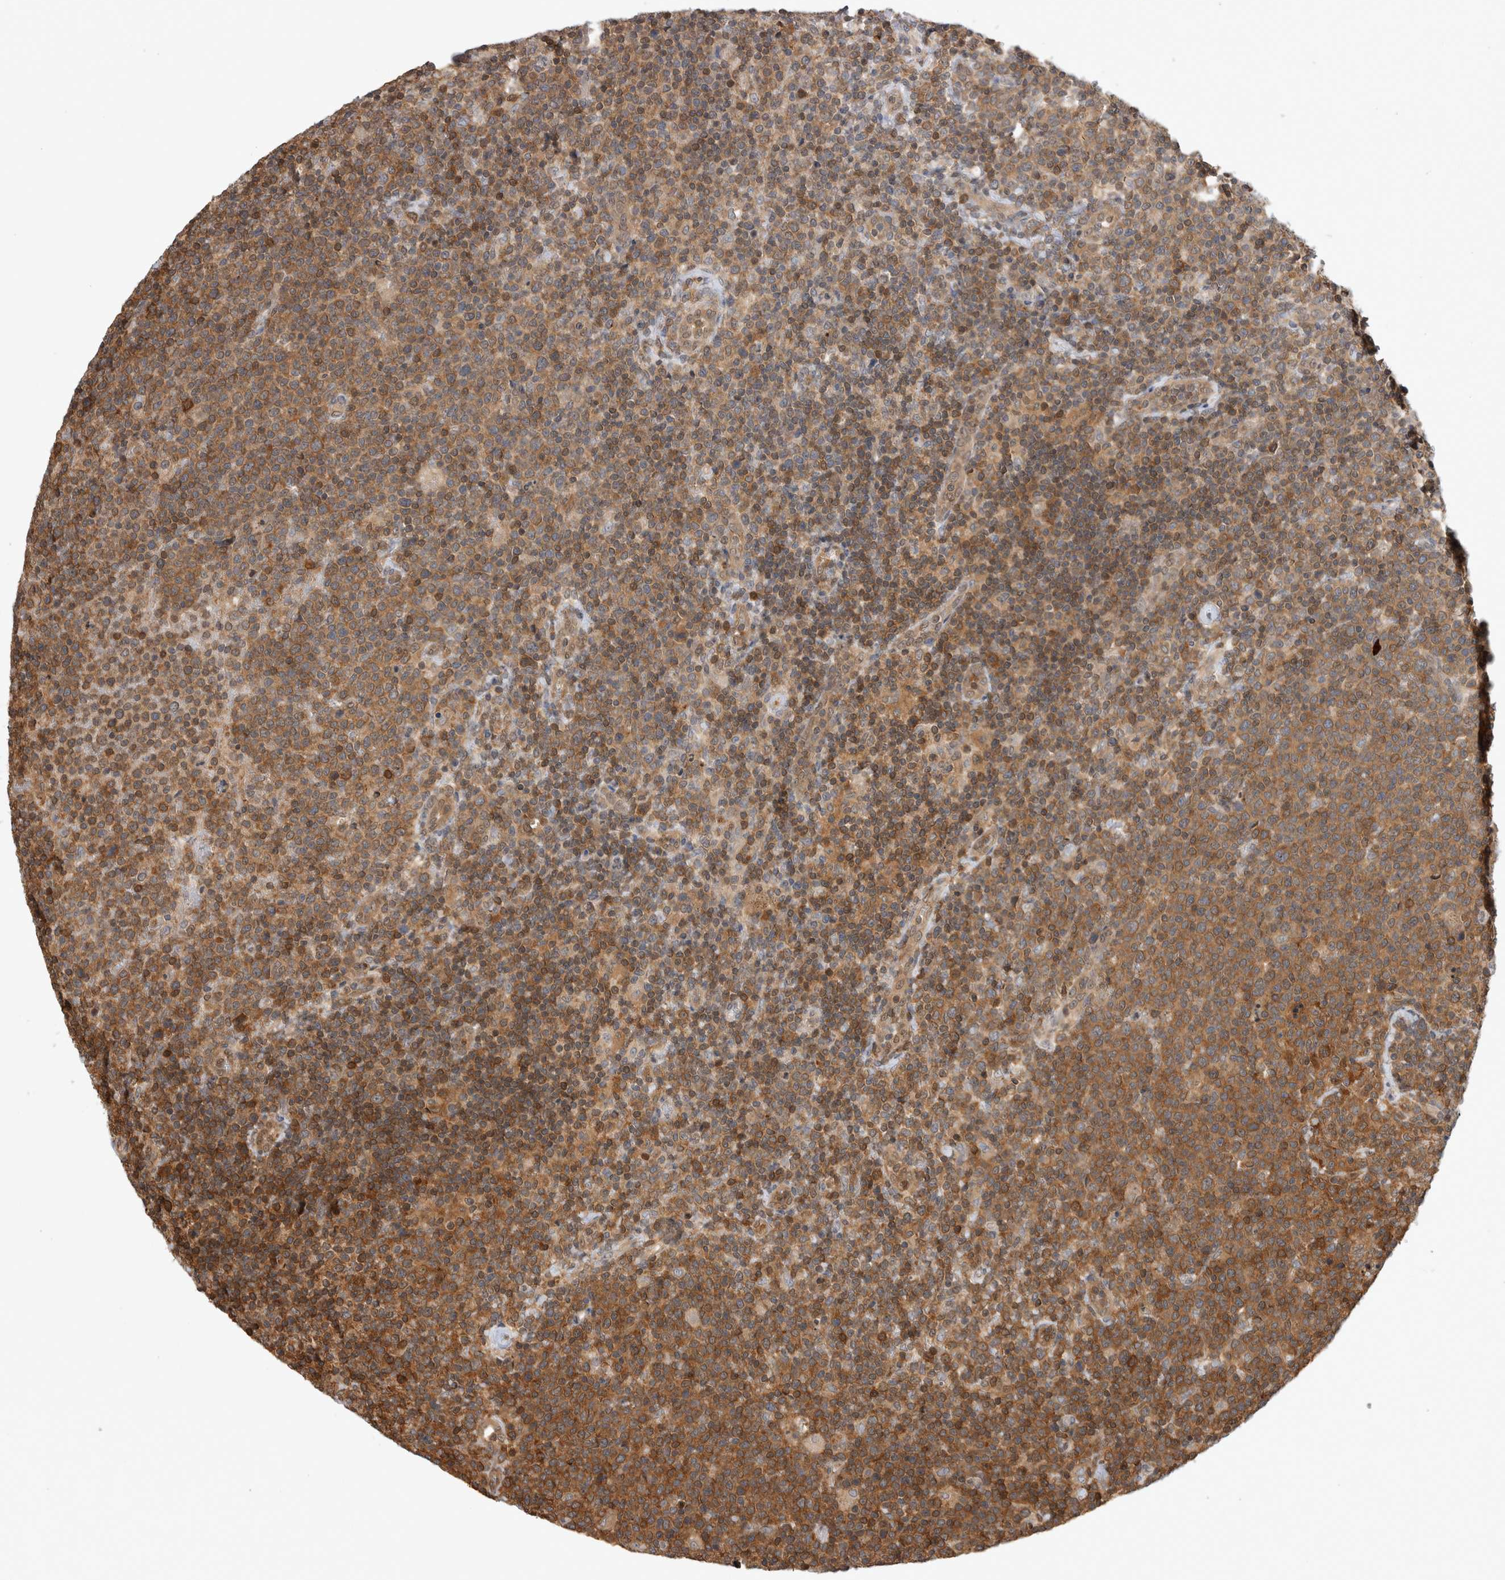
{"staining": {"intensity": "moderate", "quantity": ">75%", "location": "cytoplasmic/membranous"}, "tissue": "lymphoma", "cell_type": "Tumor cells", "image_type": "cancer", "snomed": [{"axis": "morphology", "description": "Malignant lymphoma, non-Hodgkin's type, High grade"}, {"axis": "topography", "description": "Lymph node"}], "caption": "Protein positivity by immunohistochemistry (IHC) demonstrates moderate cytoplasmic/membranous staining in approximately >75% of tumor cells in lymphoma. Using DAB (brown) and hematoxylin (blue) stains, captured at high magnification using brightfield microscopy.", "gene": "ASTN2", "patient": {"sex": "male", "age": 61}}